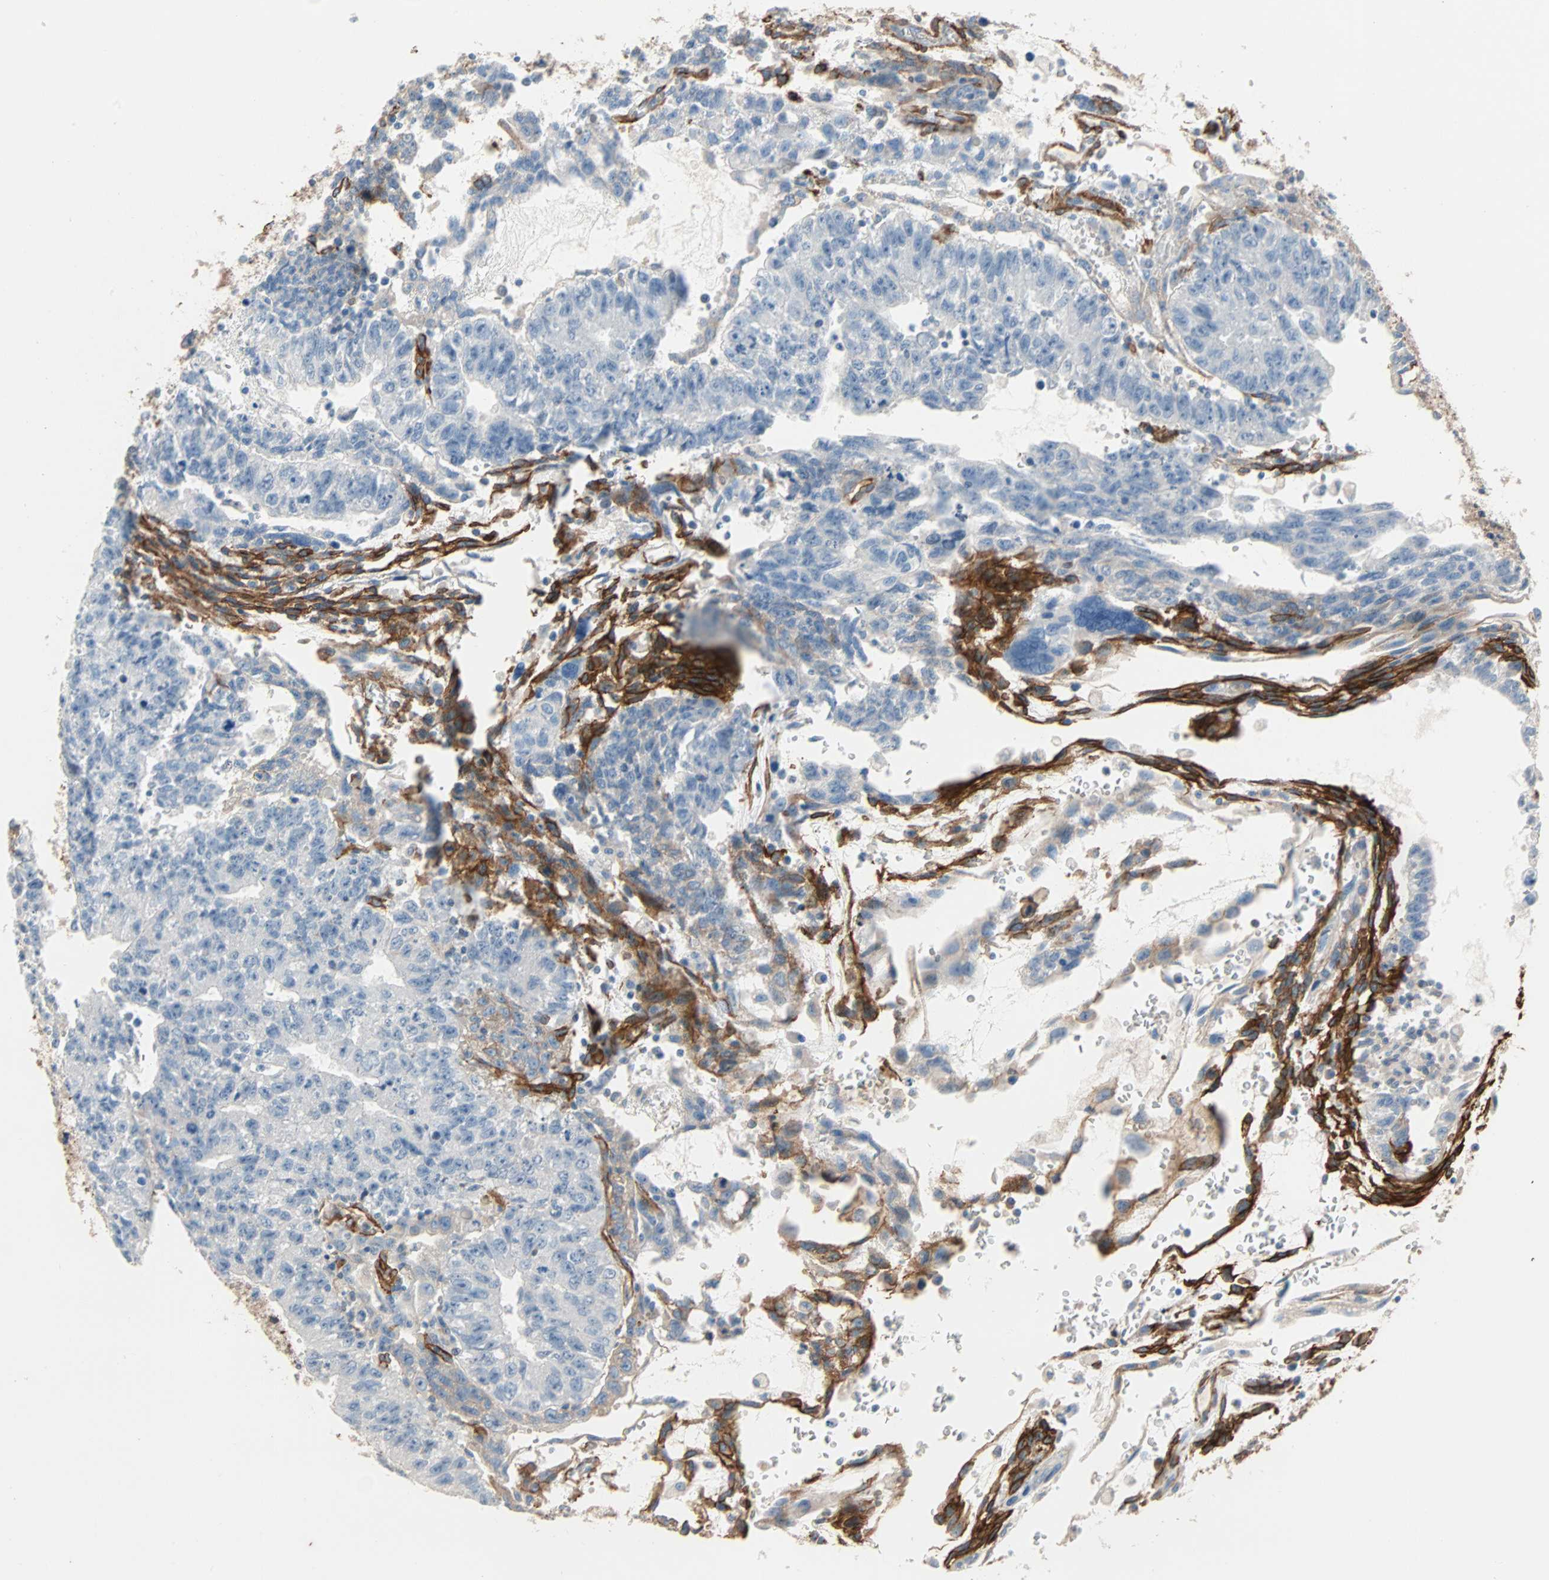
{"staining": {"intensity": "negative", "quantity": "none", "location": "none"}, "tissue": "testis cancer", "cell_type": "Tumor cells", "image_type": "cancer", "snomed": [{"axis": "morphology", "description": "Seminoma, NOS"}, {"axis": "morphology", "description": "Carcinoma, Embryonal, NOS"}, {"axis": "topography", "description": "Testis"}], "caption": "Tumor cells show no significant staining in embryonal carcinoma (testis).", "gene": "EPB41L2", "patient": {"sex": "male", "age": 52}}